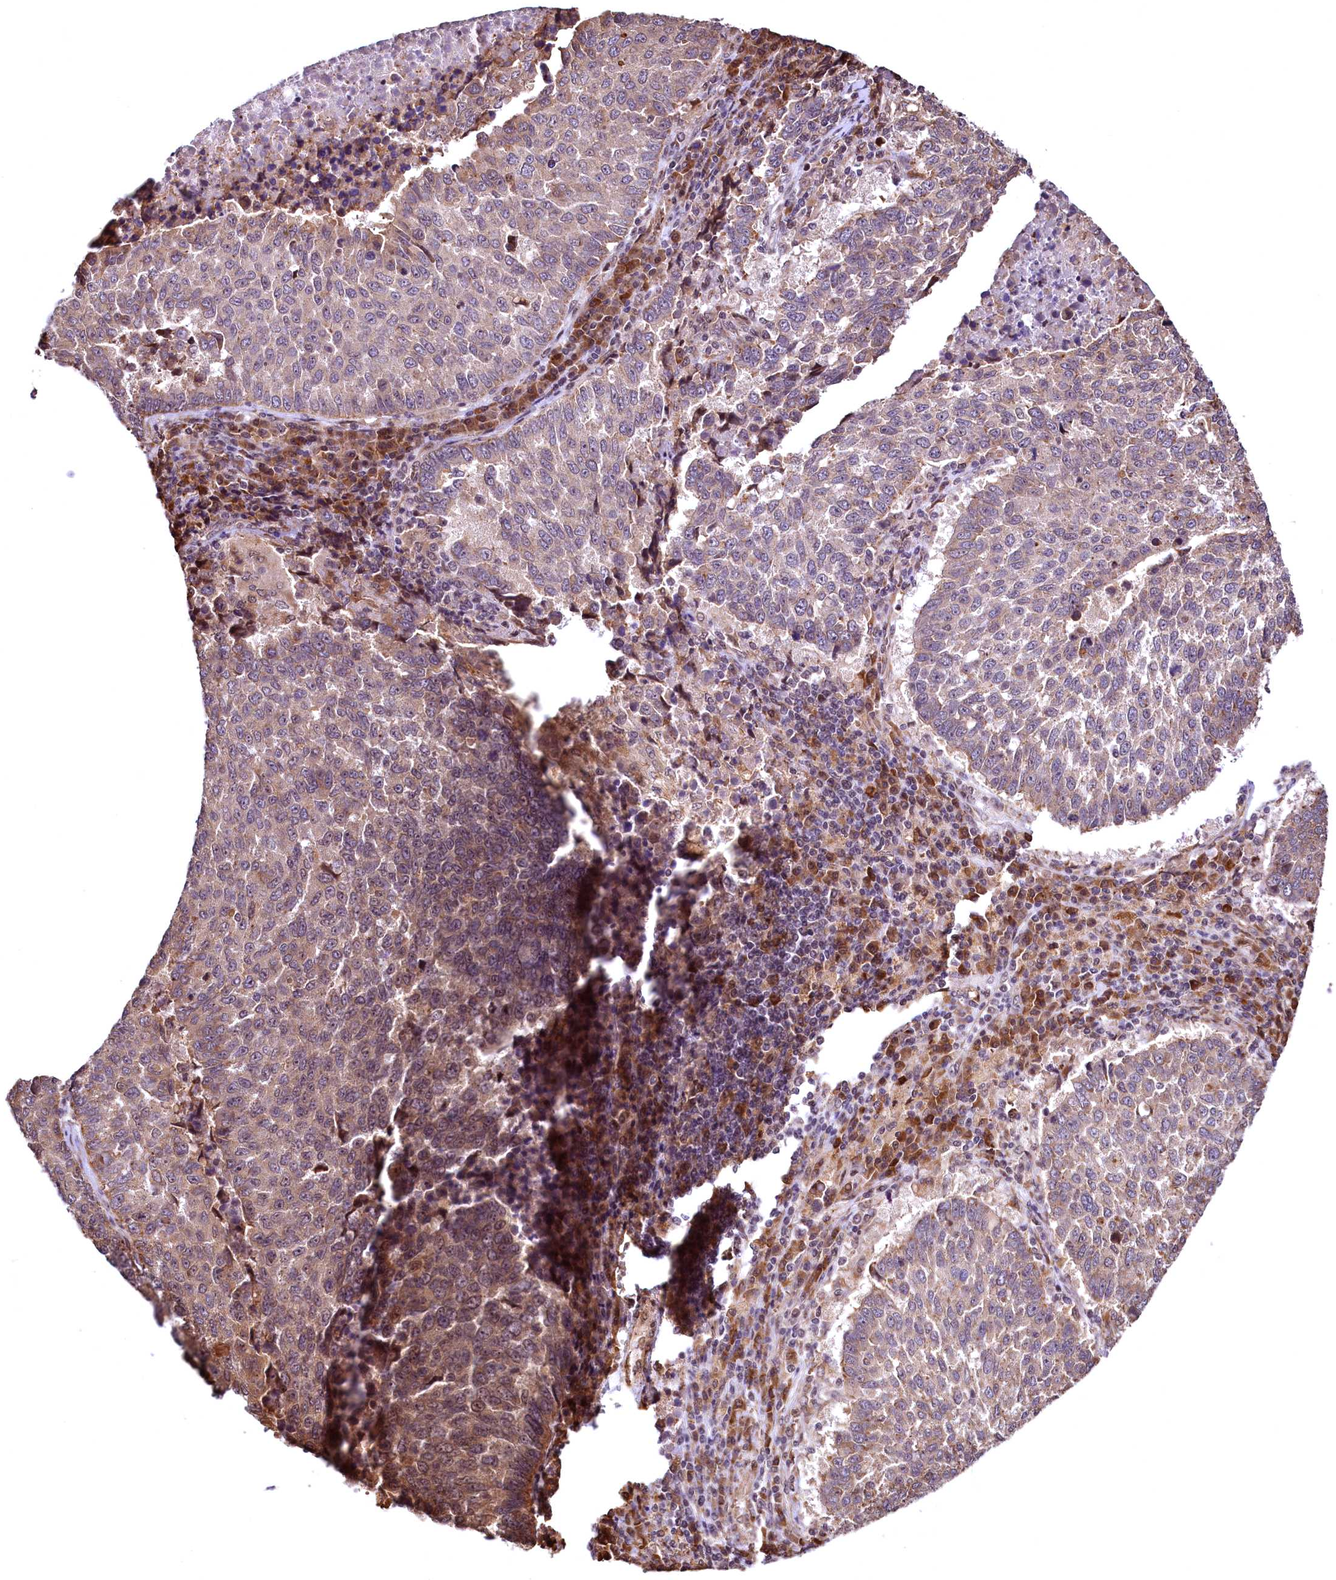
{"staining": {"intensity": "weak", "quantity": "25%-75%", "location": "cytoplasmic/membranous"}, "tissue": "lung cancer", "cell_type": "Tumor cells", "image_type": "cancer", "snomed": [{"axis": "morphology", "description": "Squamous cell carcinoma, NOS"}, {"axis": "topography", "description": "Lung"}], "caption": "IHC histopathology image of human squamous cell carcinoma (lung) stained for a protein (brown), which displays low levels of weak cytoplasmic/membranous expression in approximately 25%-75% of tumor cells.", "gene": "PDS5B", "patient": {"sex": "male", "age": 73}}